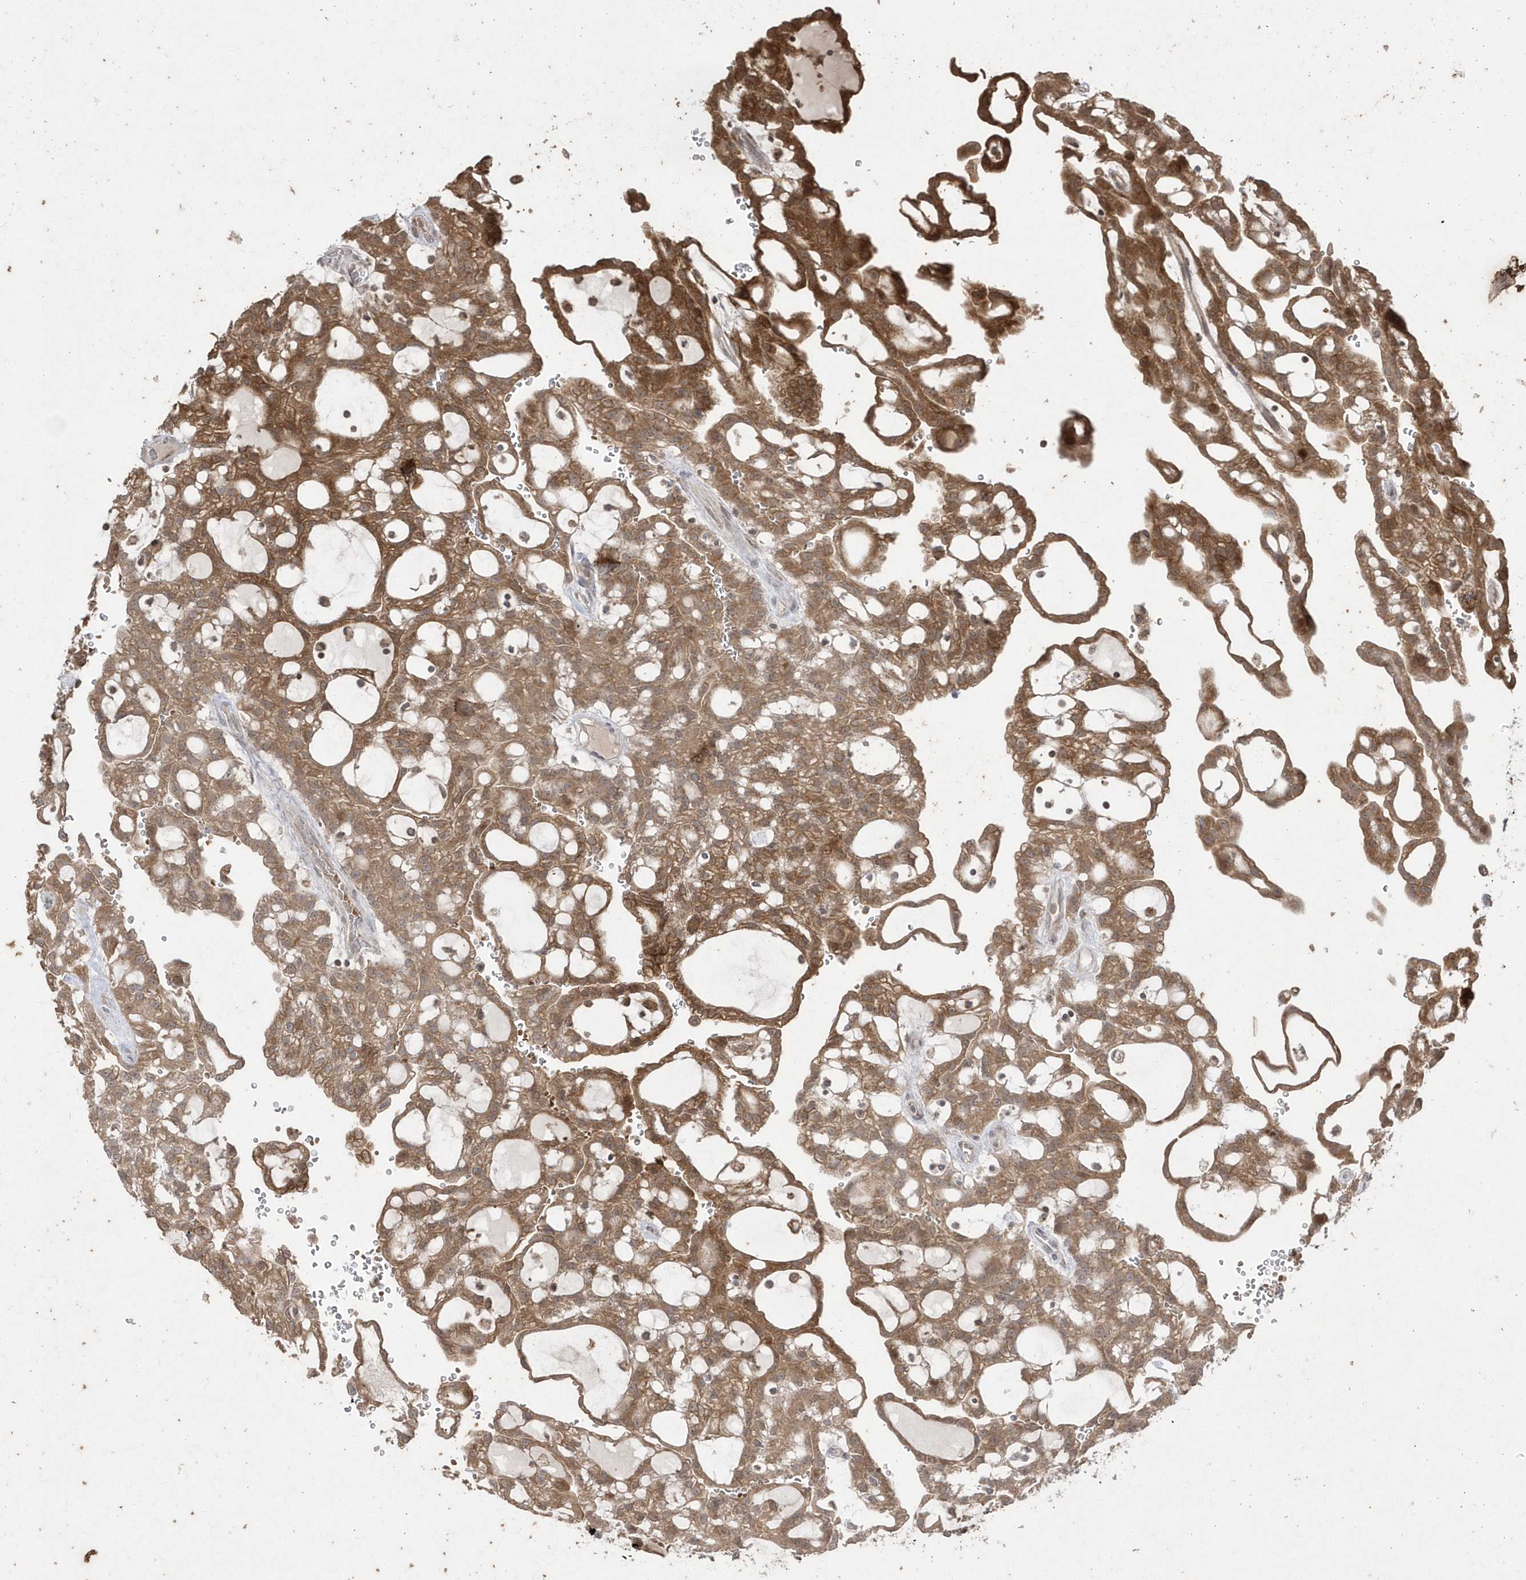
{"staining": {"intensity": "moderate", "quantity": ">75%", "location": "cytoplasmic/membranous"}, "tissue": "renal cancer", "cell_type": "Tumor cells", "image_type": "cancer", "snomed": [{"axis": "morphology", "description": "Adenocarcinoma, NOS"}, {"axis": "topography", "description": "Kidney"}], "caption": "Immunohistochemistry micrograph of neoplastic tissue: human renal cancer (adenocarcinoma) stained using IHC reveals medium levels of moderate protein expression localized specifically in the cytoplasmic/membranous of tumor cells, appearing as a cytoplasmic/membranous brown color.", "gene": "GEMIN6", "patient": {"sex": "male", "age": 63}}